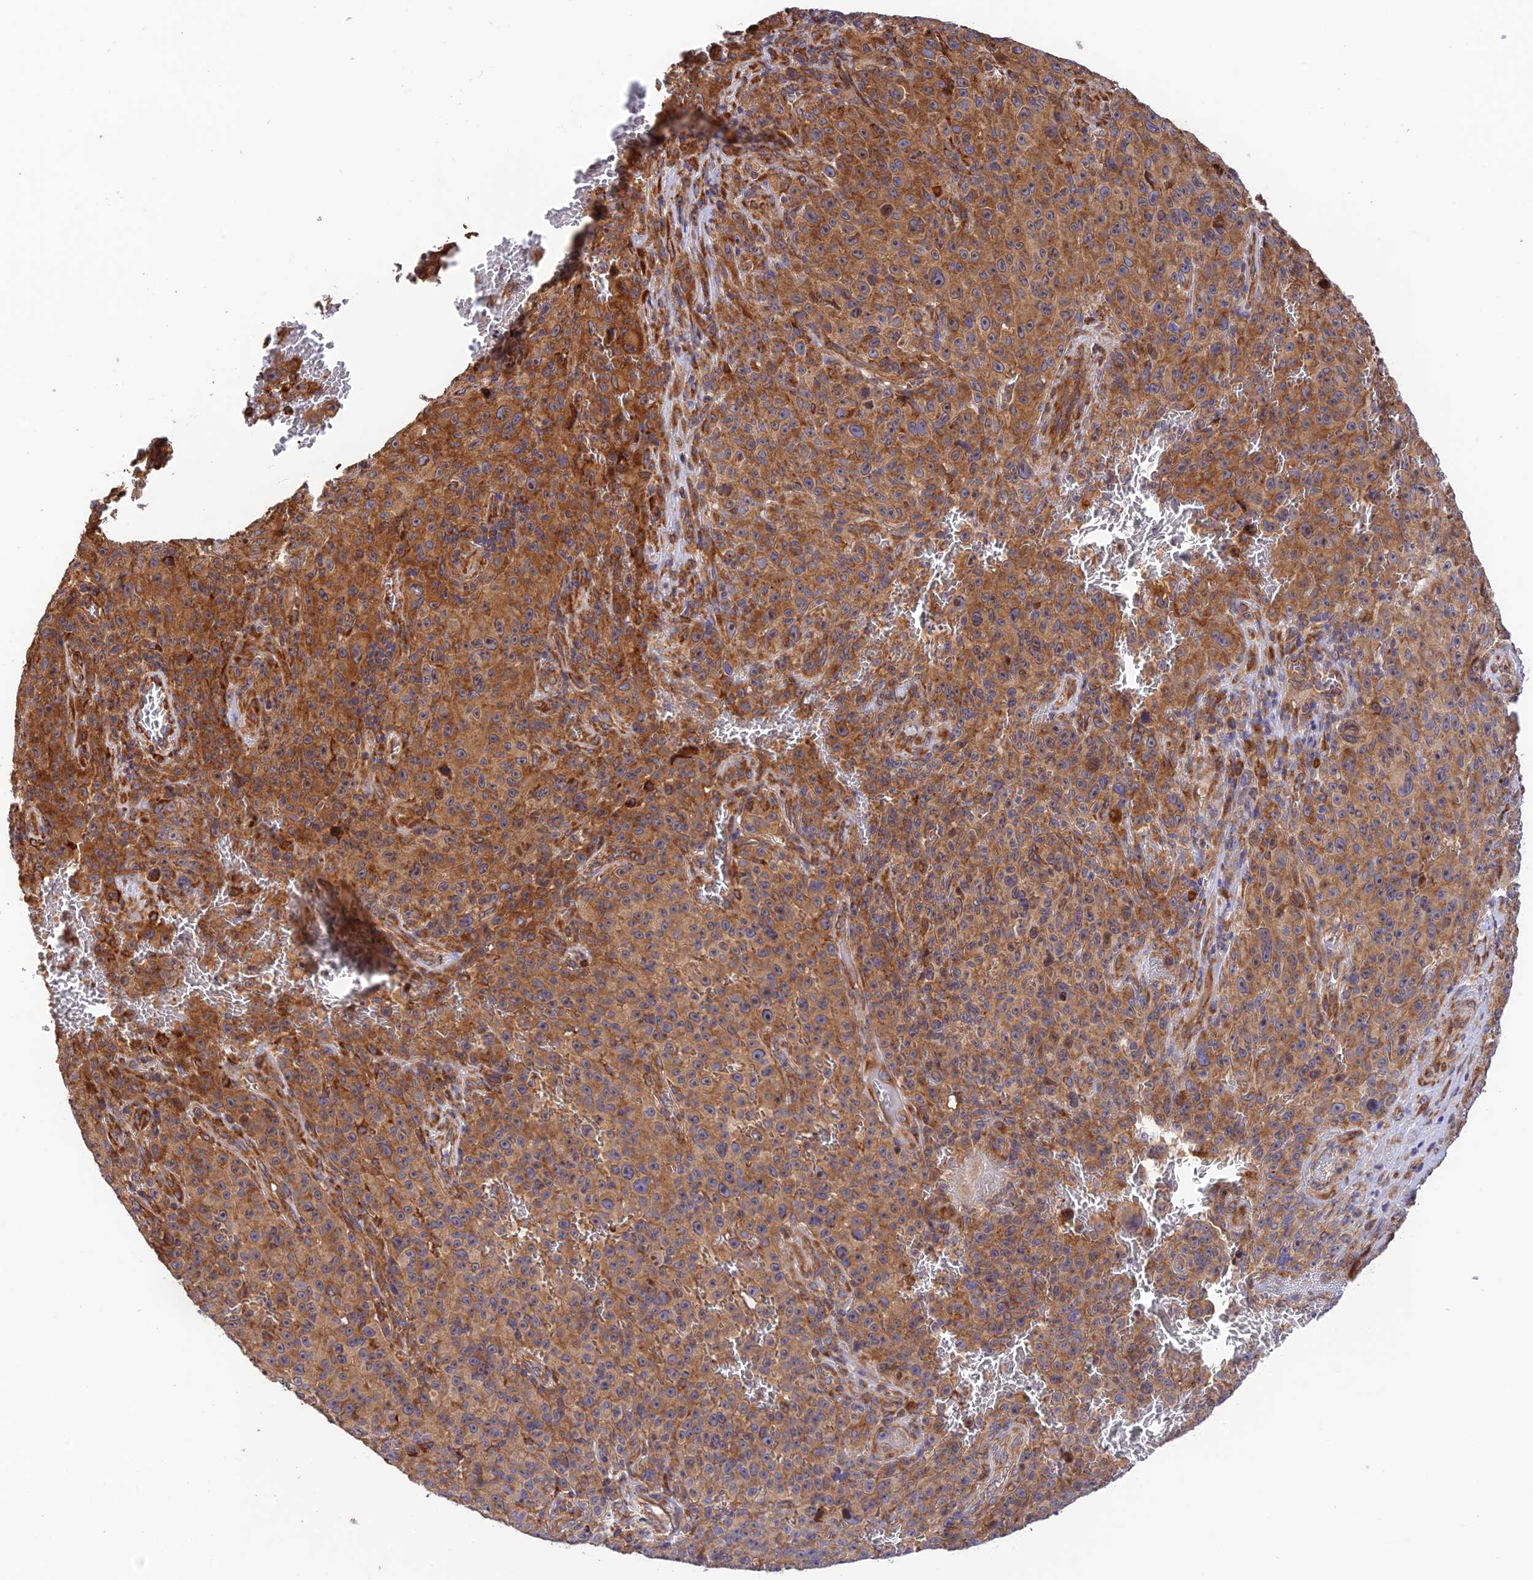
{"staining": {"intensity": "strong", "quantity": ">75%", "location": "cytoplasmic/membranous"}, "tissue": "melanoma", "cell_type": "Tumor cells", "image_type": "cancer", "snomed": [{"axis": "morphology", "description": "Malignant melanoma, NOS"}, {"axis": "topography", "description": "Skin"}], "caption": "An image showing strong cytoplasmic/membranous expression in approximately >75% of tumor cells in melanoma, as visualized by brown immunohistochemical staining.", "gene": "RPL5", "patient": {"sex": "female", "age": 82}}